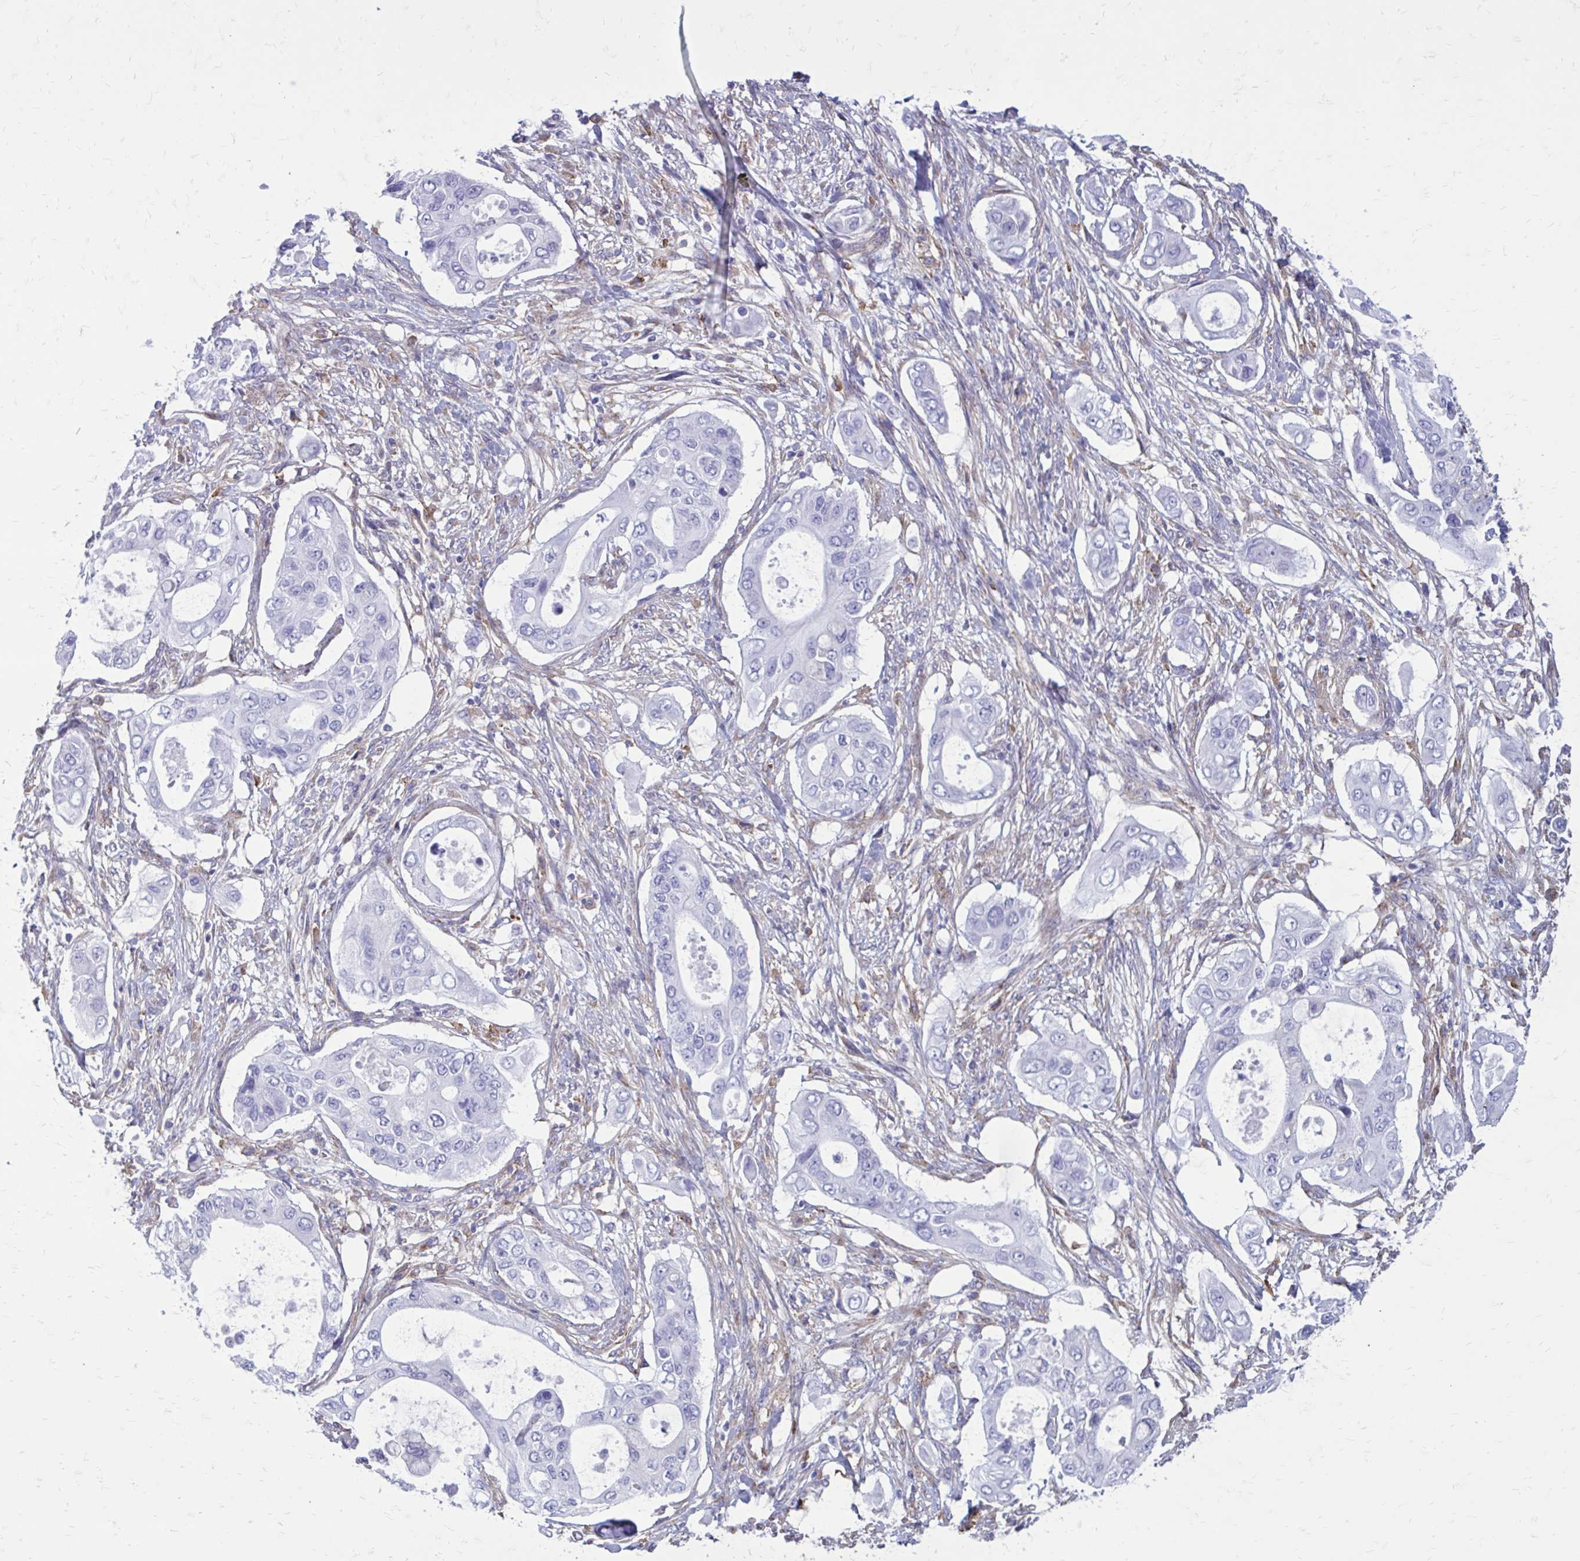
{"staining": {"intensity": "negative", "quantity": "none", "location": "none"}, "tissue": "pancreatic cancer", "cell_type": "Tumor cells", "image_type": "cancer", "snomed": [{"axis": "morphology", "description": "Adenocarcinoma, NOS"}, {"axis": "topography", "description": "Pancreas"}], "caption": "Tumor cells are negative for protein expression in human adenocarcinoma (pancreatic).", "gene": "CLTA", "patient": {"sex": "female", "age": 63}}